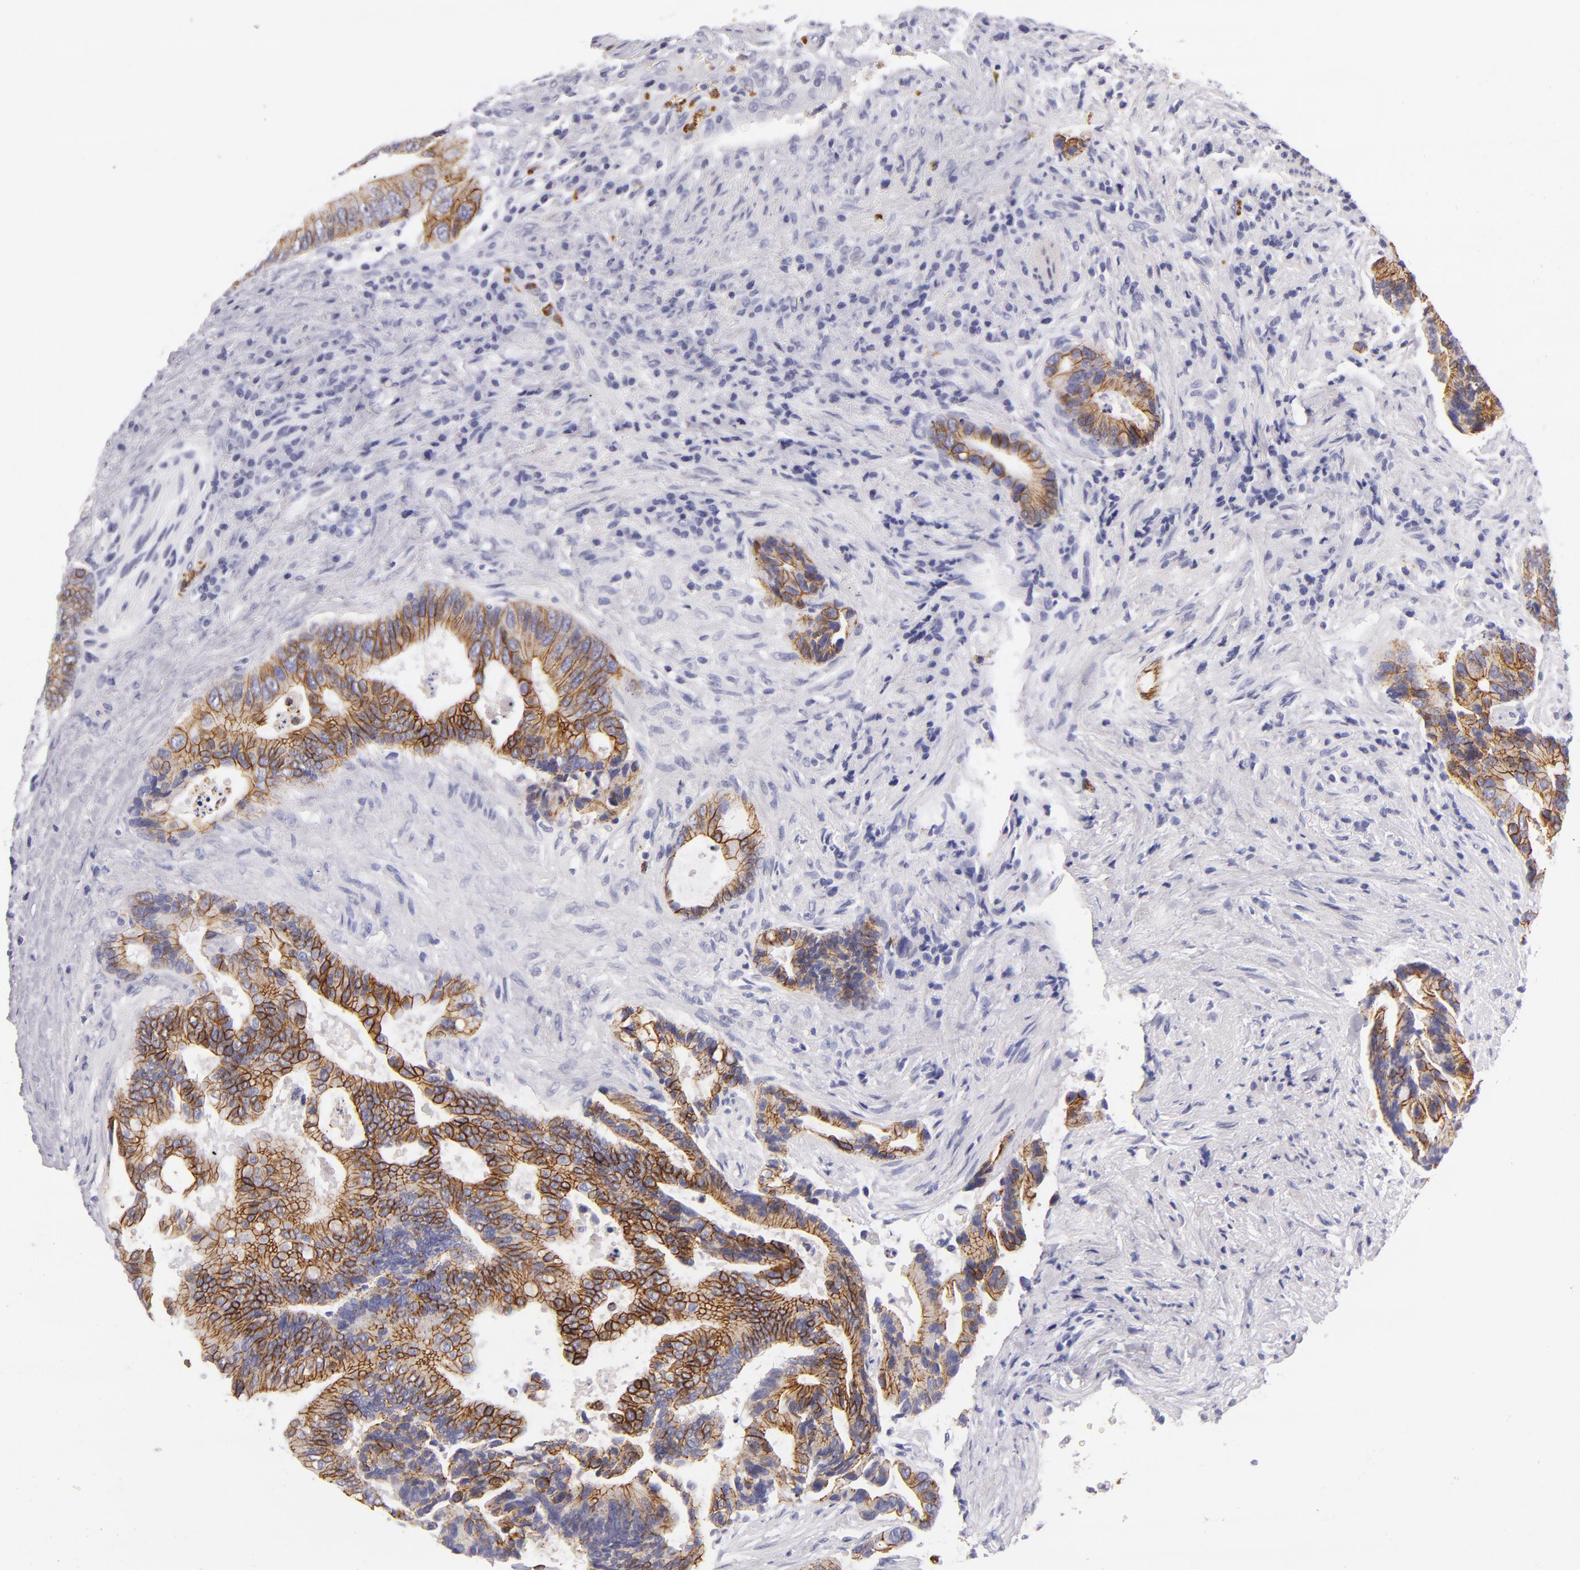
{"staining": {"intensity": "moderate", "quantity": ">75%", "location": "cytoplasmic/membranous"}, "tissue": "colorectal cancer", "cell_type": "Tumor cells", "image_type": "cancer", "snomed": [{"axis": "morphology", "description": "Adenocarcinoma, NOS"}, {"axis": "topography", "description": "Rectum"}], "caption": "Immunohistochemical staining of human colorectal adenocarcinoma exhibits medium levels of moderate cytoplasmic/membranous protein positivity in about >75% of tumor cells.", "gene": "CDH3", "patient": {"sex": "female", "age": 67}}